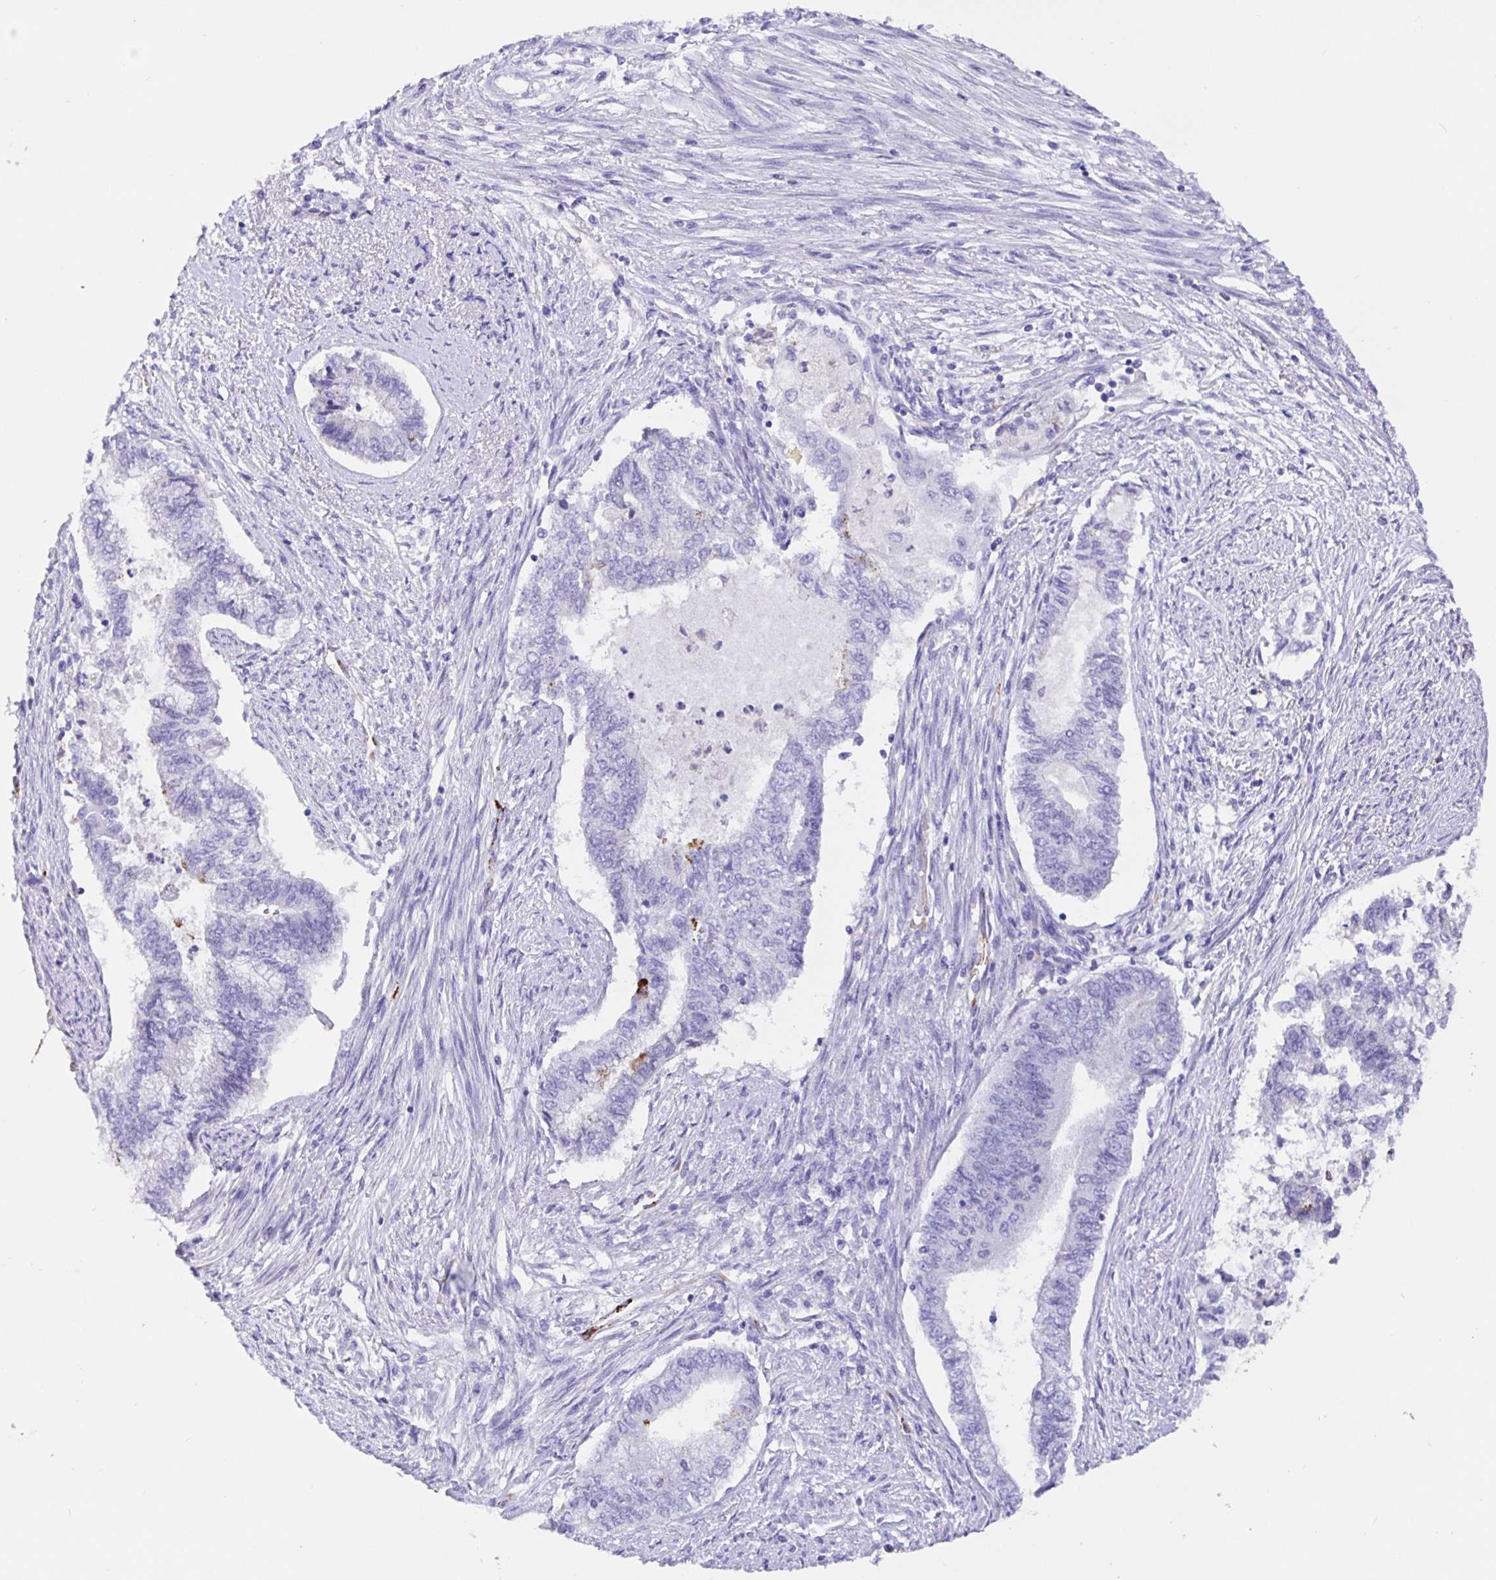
{"staining": {"intensity": "negative", "quantity": "none", "location": "none"}, "tissue": "endometrial cancer", "cell_type": "Tumor cells", "image_type": "cancer", "snomed": [{"axis": "morphology", "description": "Adenocarcinoma, NOS"}, {"axis": "topography", "description": "Endometrium"}], "caption": "IHC of endometrial cancer (adenocarcinoma) demonstrates no positivity in tumor cells.", "gene": "MAOA", "patient": {"sex": "female", "age": 65}}